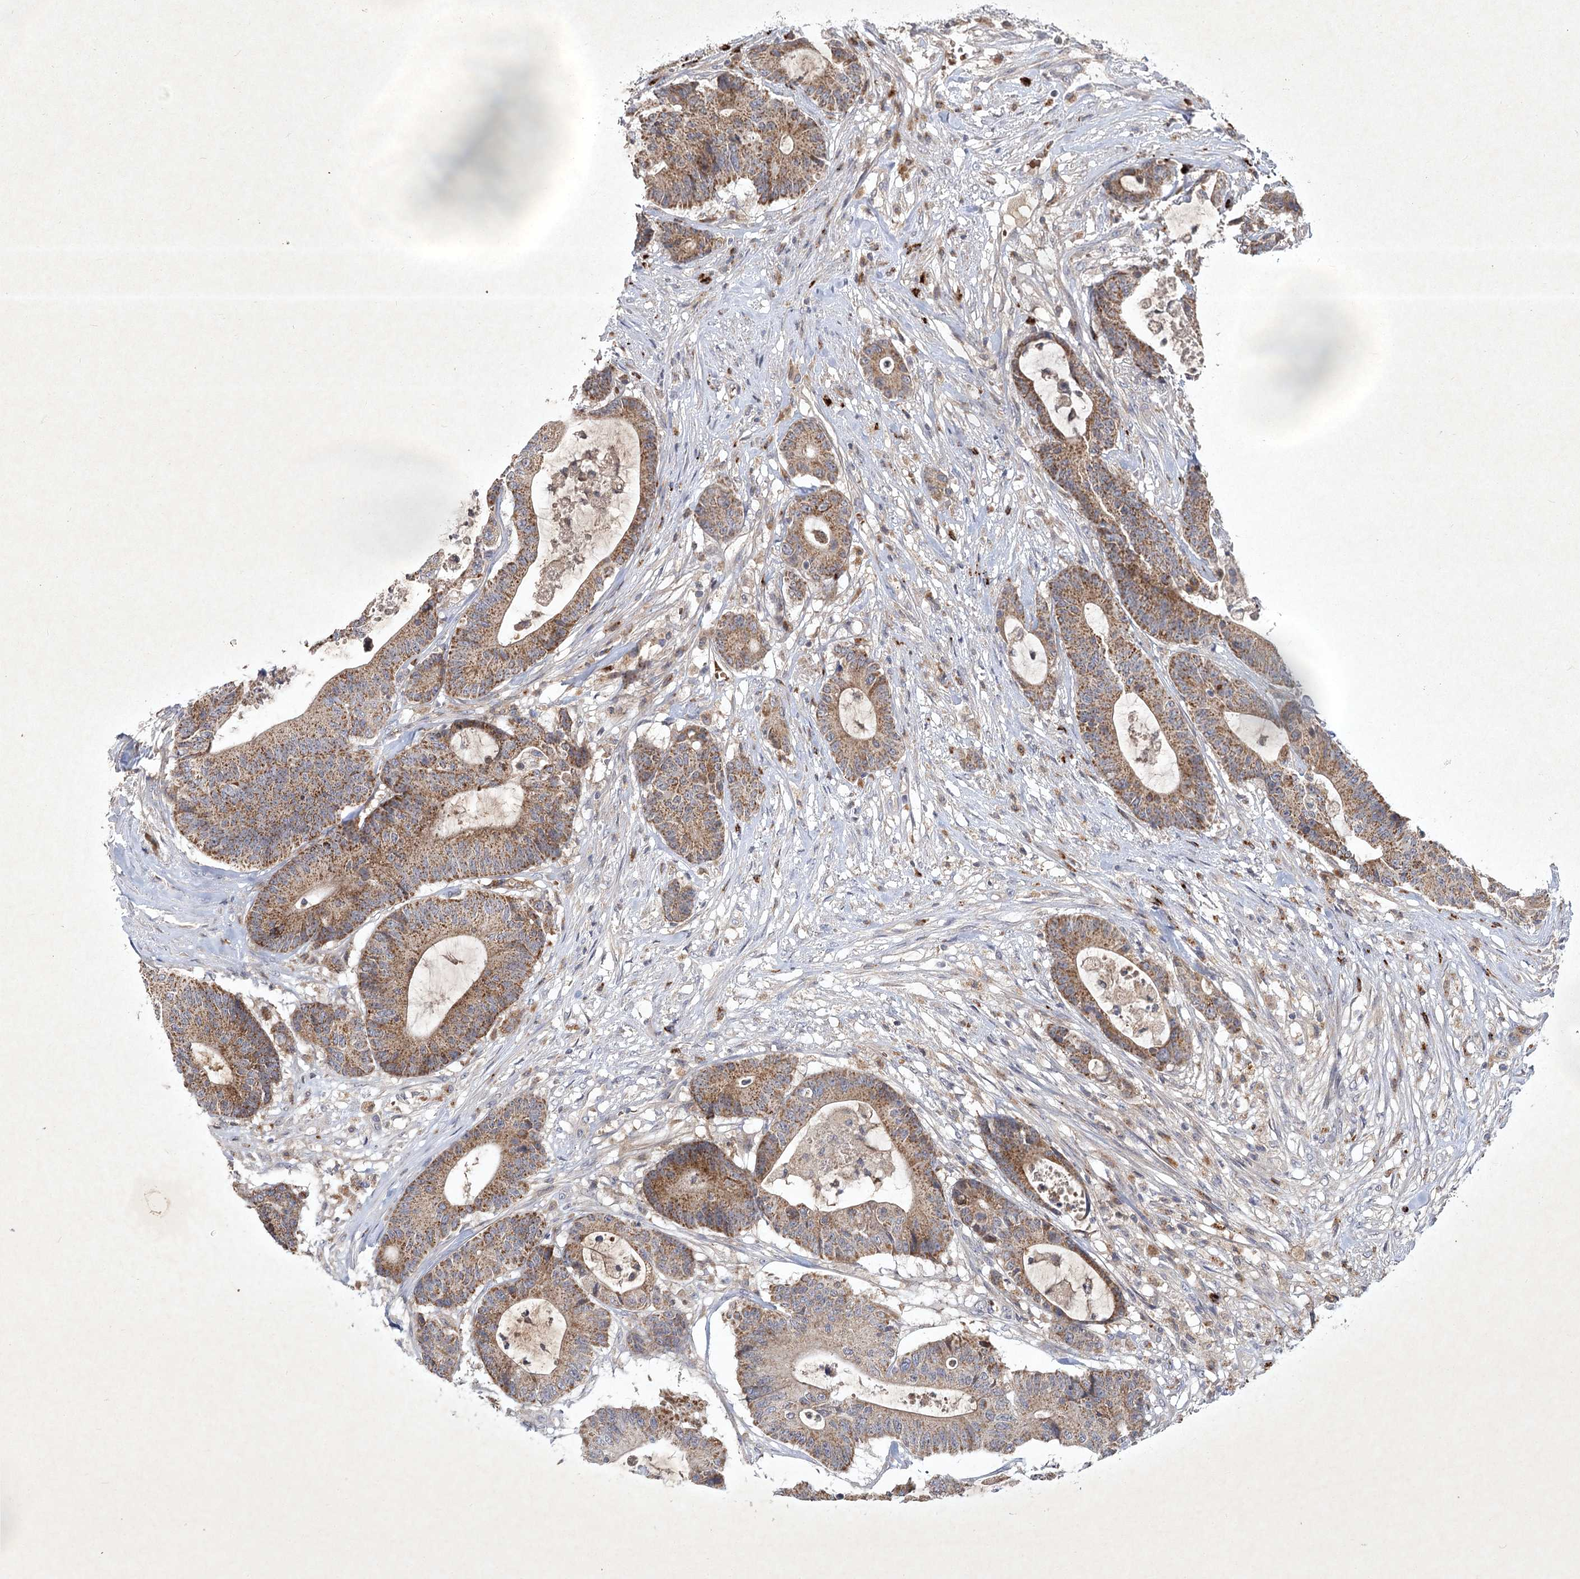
{"staining": {"intensity": "moderate", "quantity": ">75%", "location": "cytoplasmic/membranous"}, "tissue": "colorectal cancer", "cell_type": "Tumor cells", "image_type": "cancer", "snomed": [{"axis": "morphology", "description": "Adenocarcinoma, NOS"}, {"axis": "topography", "description": "Colon"}], "caption": "Protein expression analysis of human colorectal cancer (adenocarcinoma) reveals moderate cytoplasmic/membranous staining in approximately >75% of tumor cells. The staining was performed using DAB to visualize the protein expression in brown, while the nuclei were stained in blue with hematoxylin (Magnification: 20x).", "gene": "PYROXD2", "patient": {"sex": "female", "age": 84}}